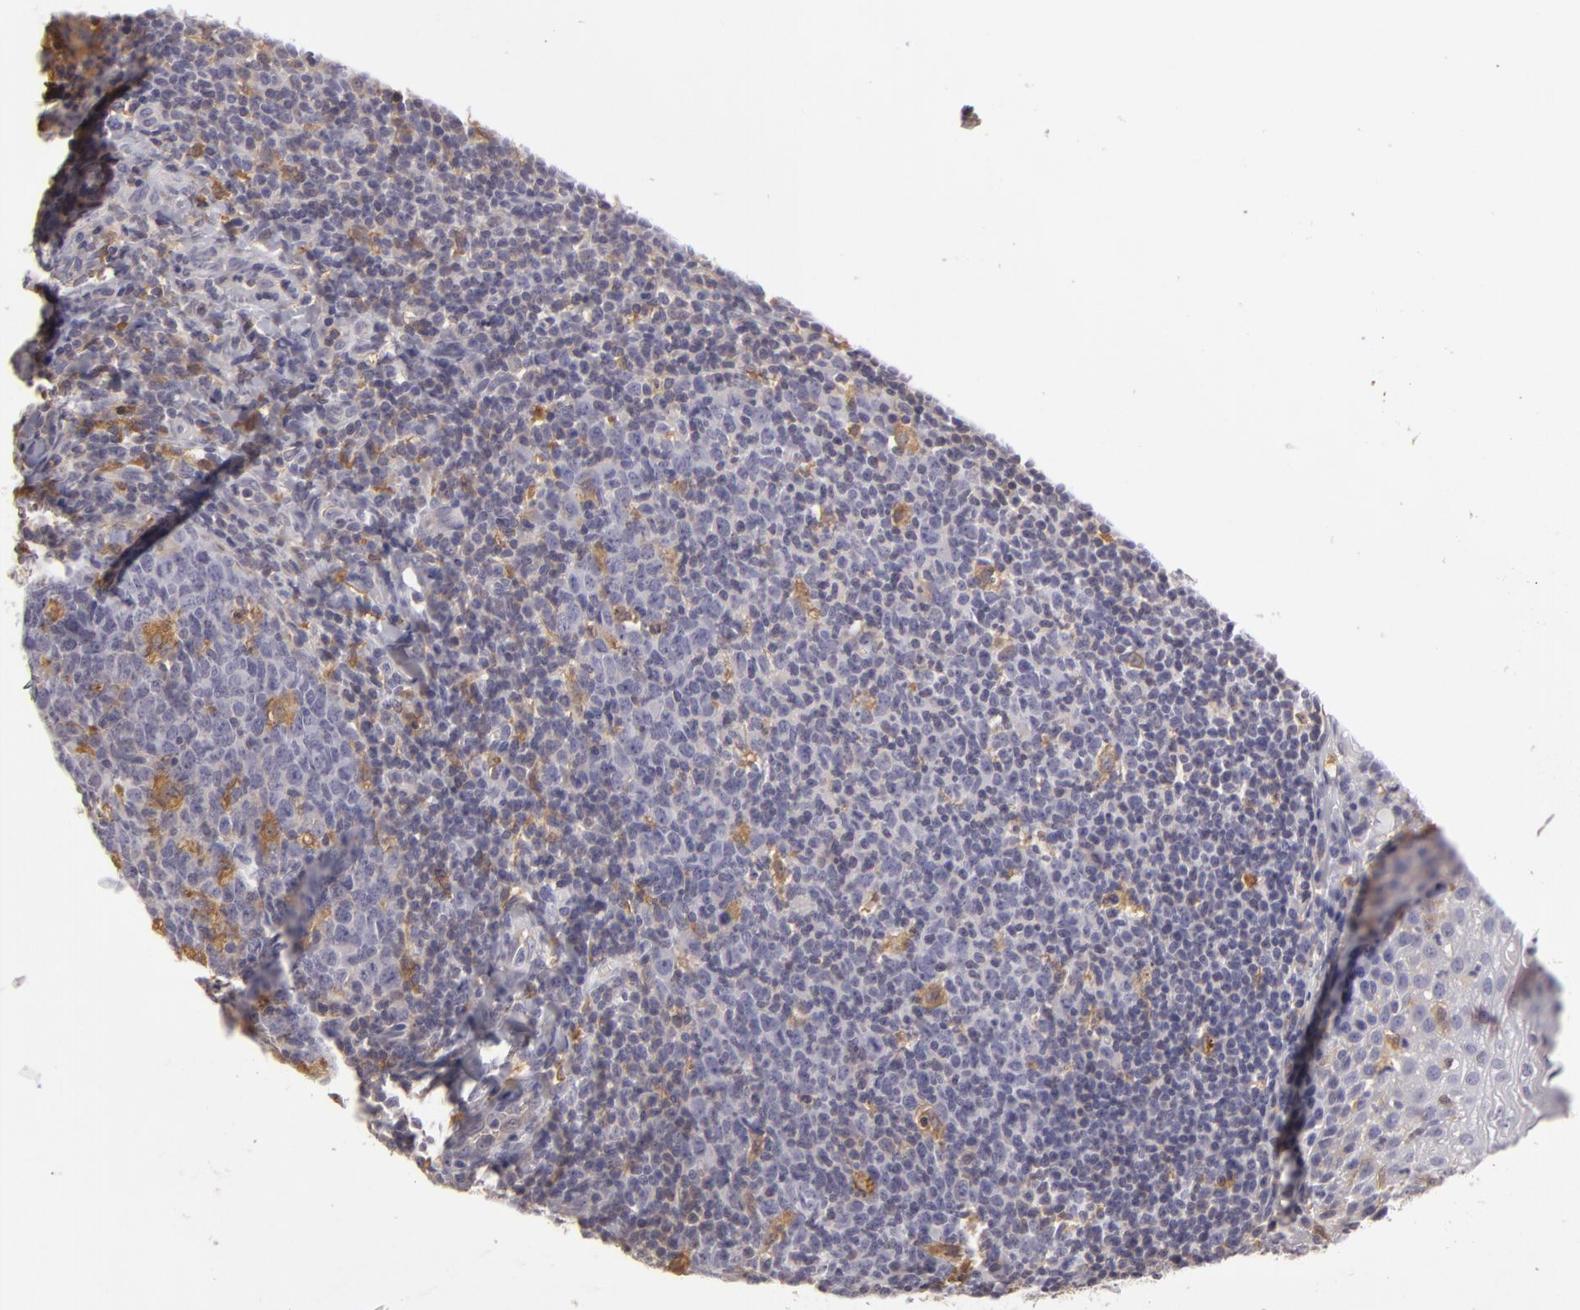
{"staining": {"intensity": "moderate", "quantity": "<25%", "location": "cytoplasmic/membranous"}, "tissue": "tonsil", "cell_type": "Germinal center cells", "image_type": "normal", "snomed": [{"axis": "morphology", "description": "Normal tissue, NOS"}, {"axis": "topography", "description": "Tonsil"}], "caption": "DAB immunohistochemical staining of benign tonsil demonstrates moderate cytoplasmic/membranous protein positivity in about <25% of germinal center cells.", "gene": "GNPDA1", "patient": {"sex": "male", "age": 6}}